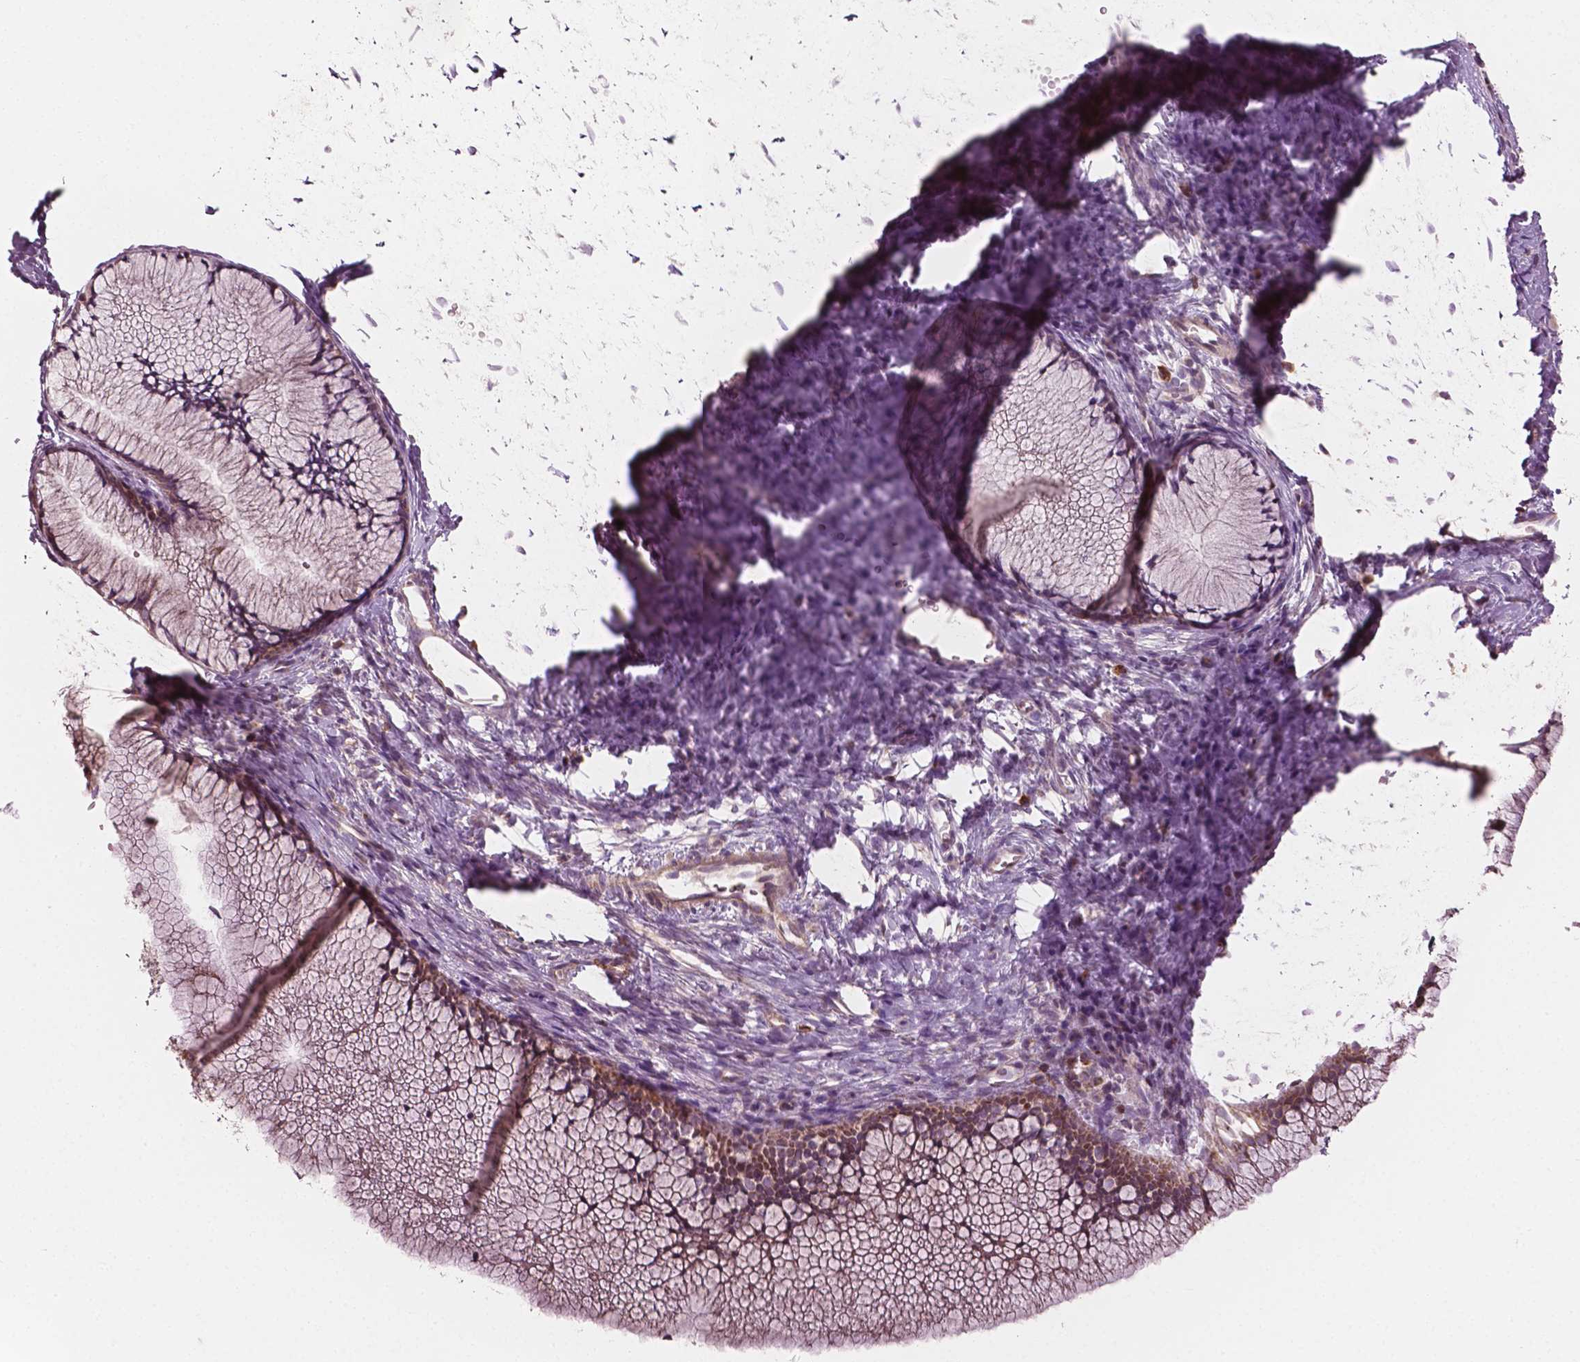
{"staining": {"intensity": "negative", "quantity": "none", "location": "none"}, "tissue": "cervix", "cell_type": "Glandular cells", "image_type": "normal", "snomed": [{"axis": "morphology", "description": "Normal tissue, NOS"}, {"axis": "topography", "description": "Cervix"}], "caption": "Immunohistochemical staining of unremarkable cervix displays no significant positivity in glandular cells. (DAB immunohistochemistry (IHC), high magnification).", "gene": "MCL1", "patient": {"sex": "female", "age": 40}}